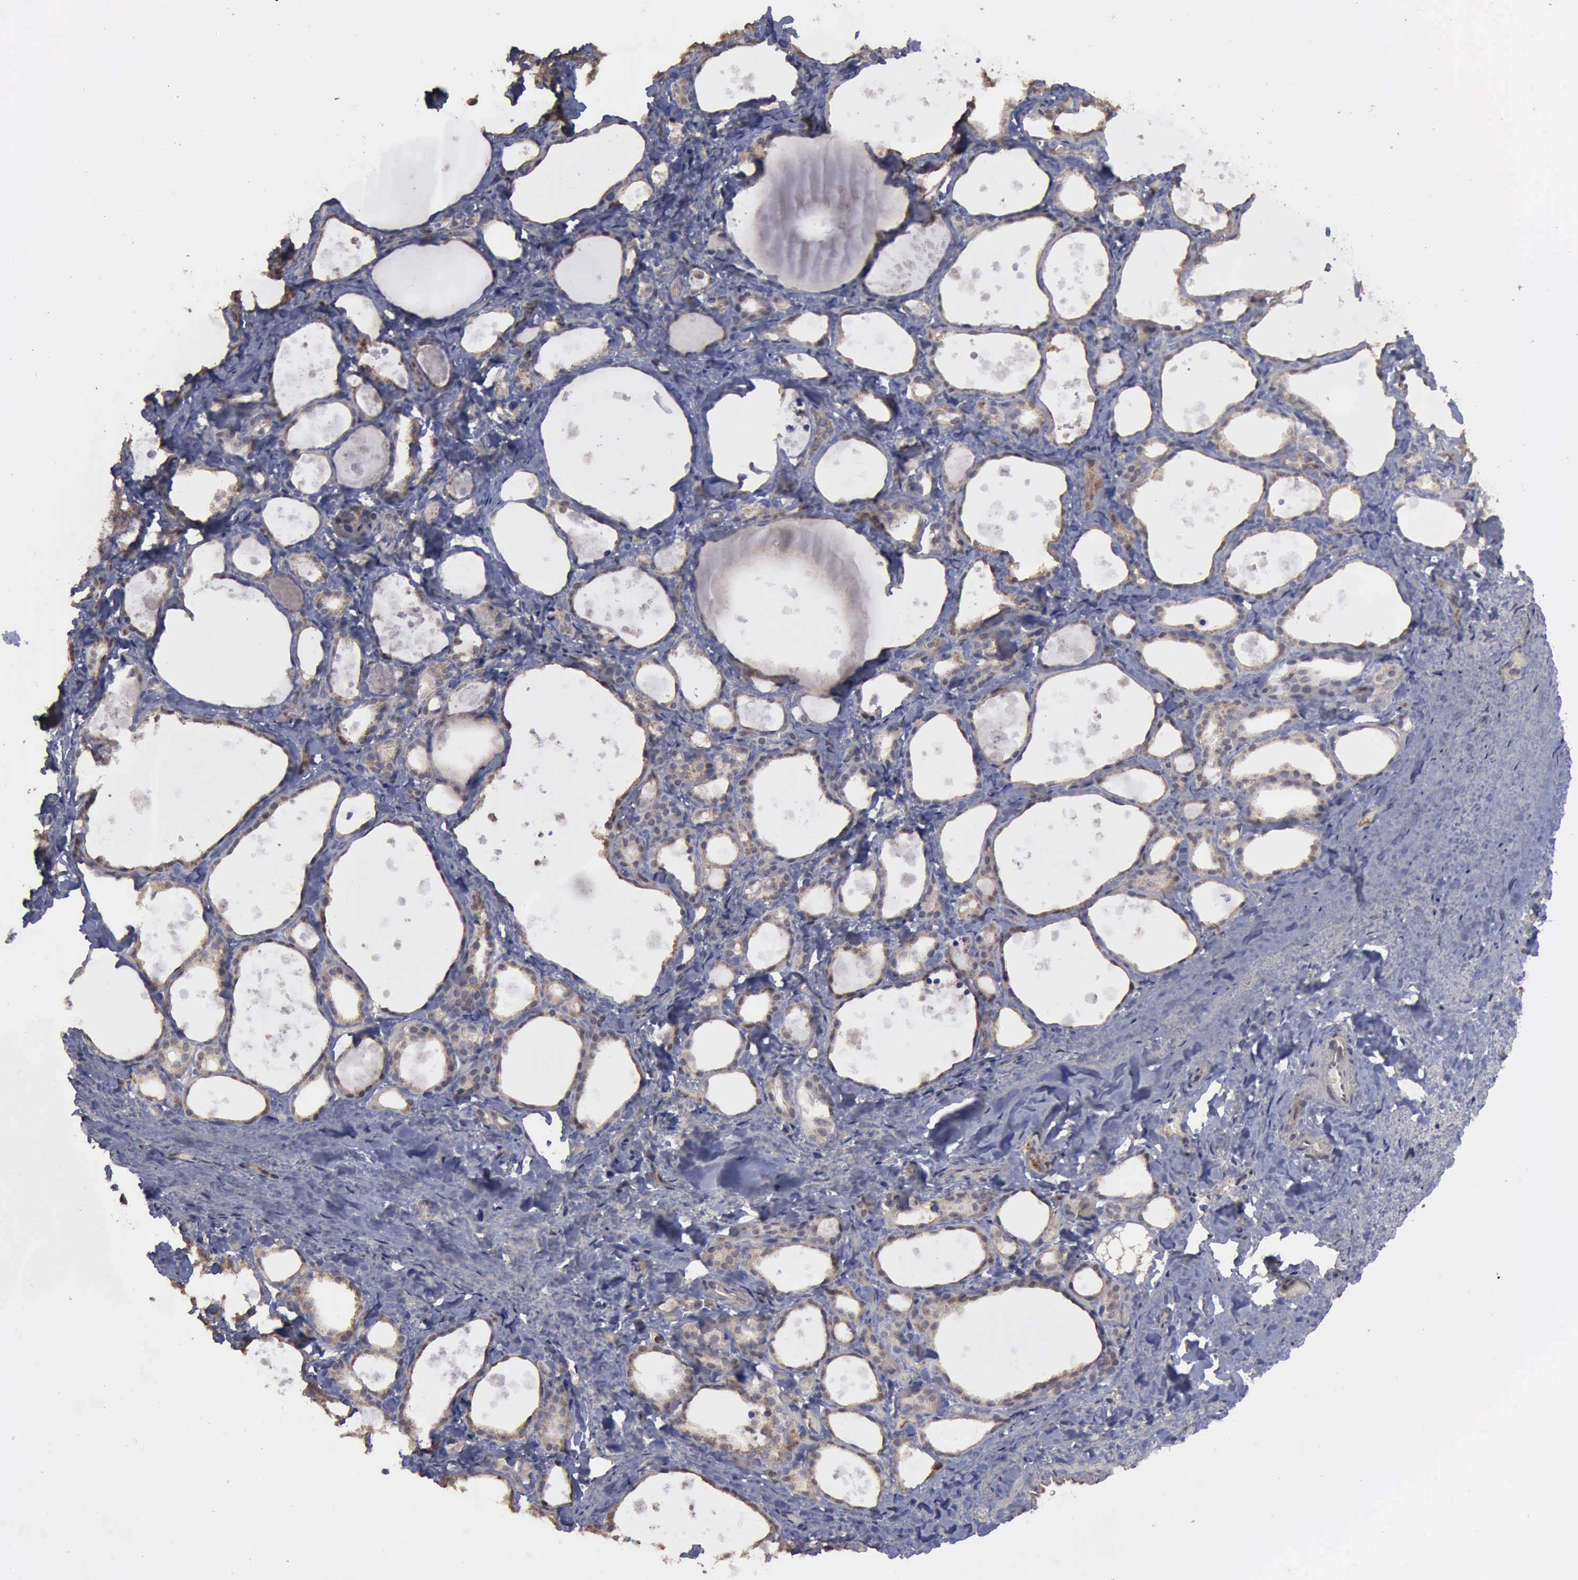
{"staining": {"intensity": "moderate", "quantity": "25%-75%", "location": "cytoplasmic/membranous"}, "tissue": "thyroid gland", "cell_type": "Glandular cells", "image_type": "normal", "snomed": [{"axis": "morphology", "description": "Normal tissue, NOS"}, {"axis": "topography", "description": "Thyroid gland"}], "caption": "A brown stain highlights moderate cytoplasmic/membranous positivity of a protein in glandular cells of unremarkable human thyroid gland.", "gene": "CRKL", "patient": {"sex": "female", "age": 75}}